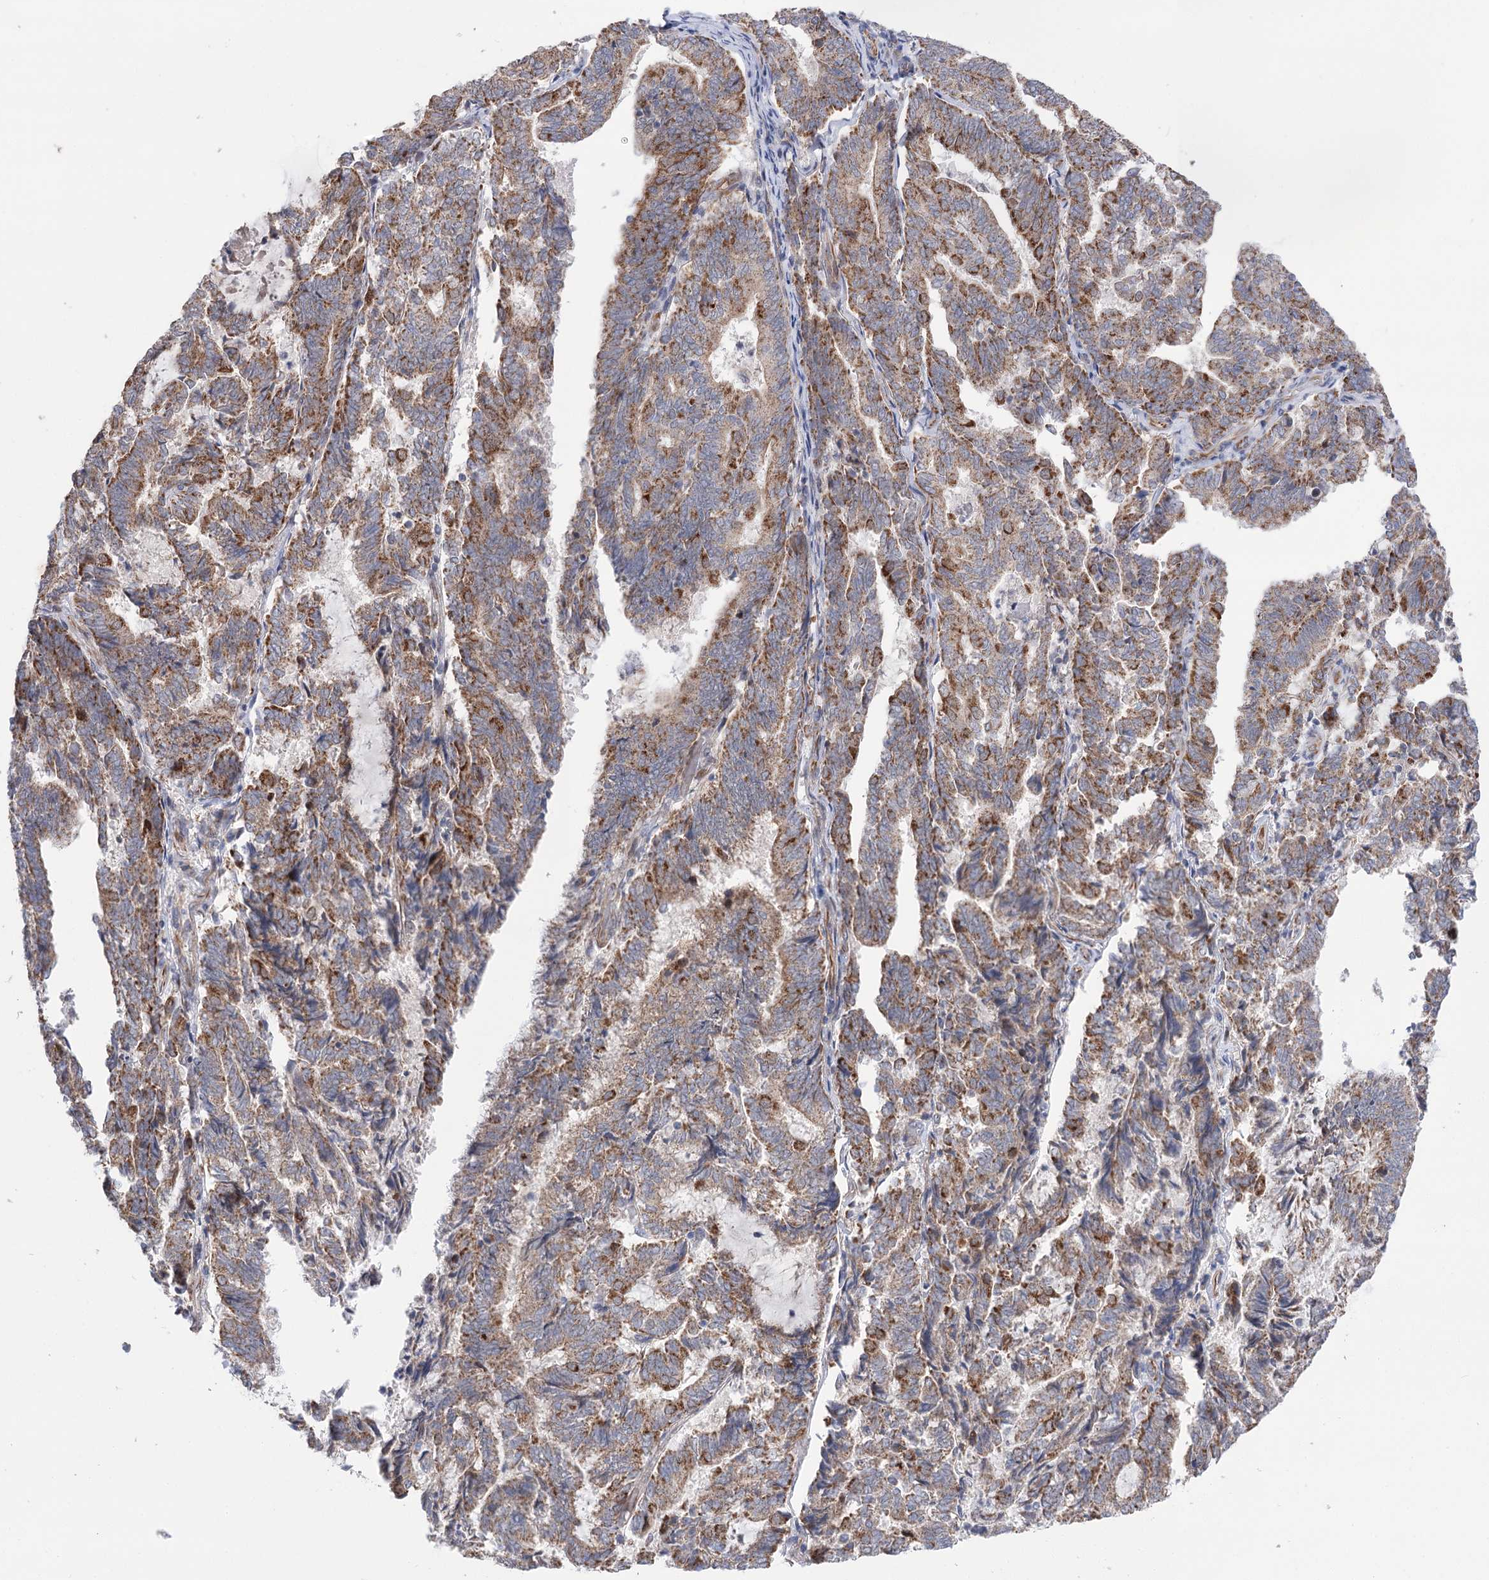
{"staining": {"intensity": "moderate", "quantity": ">75%", "location": "cytoplasmic/membranous"}, "tissue": "endometrial cancer", "cell_type": "Tumor cells", "image_type": "cancer", "snomed": [{"axis": "morphology", "description": "Adenocarcinoma, NOS"}, {"axis": "topography", "description": "Endometrium"}], "caption": "IHC (DAB (3,3'-diaminobenzidine)) staining of endometrial cancer (adenocarcinoma) shows moderate cytoplasmic/membranous protein positivity in about >75% of tumor cells.", "gene": "ECHDC3", "patient": {"sex": "female", "age": 80}}